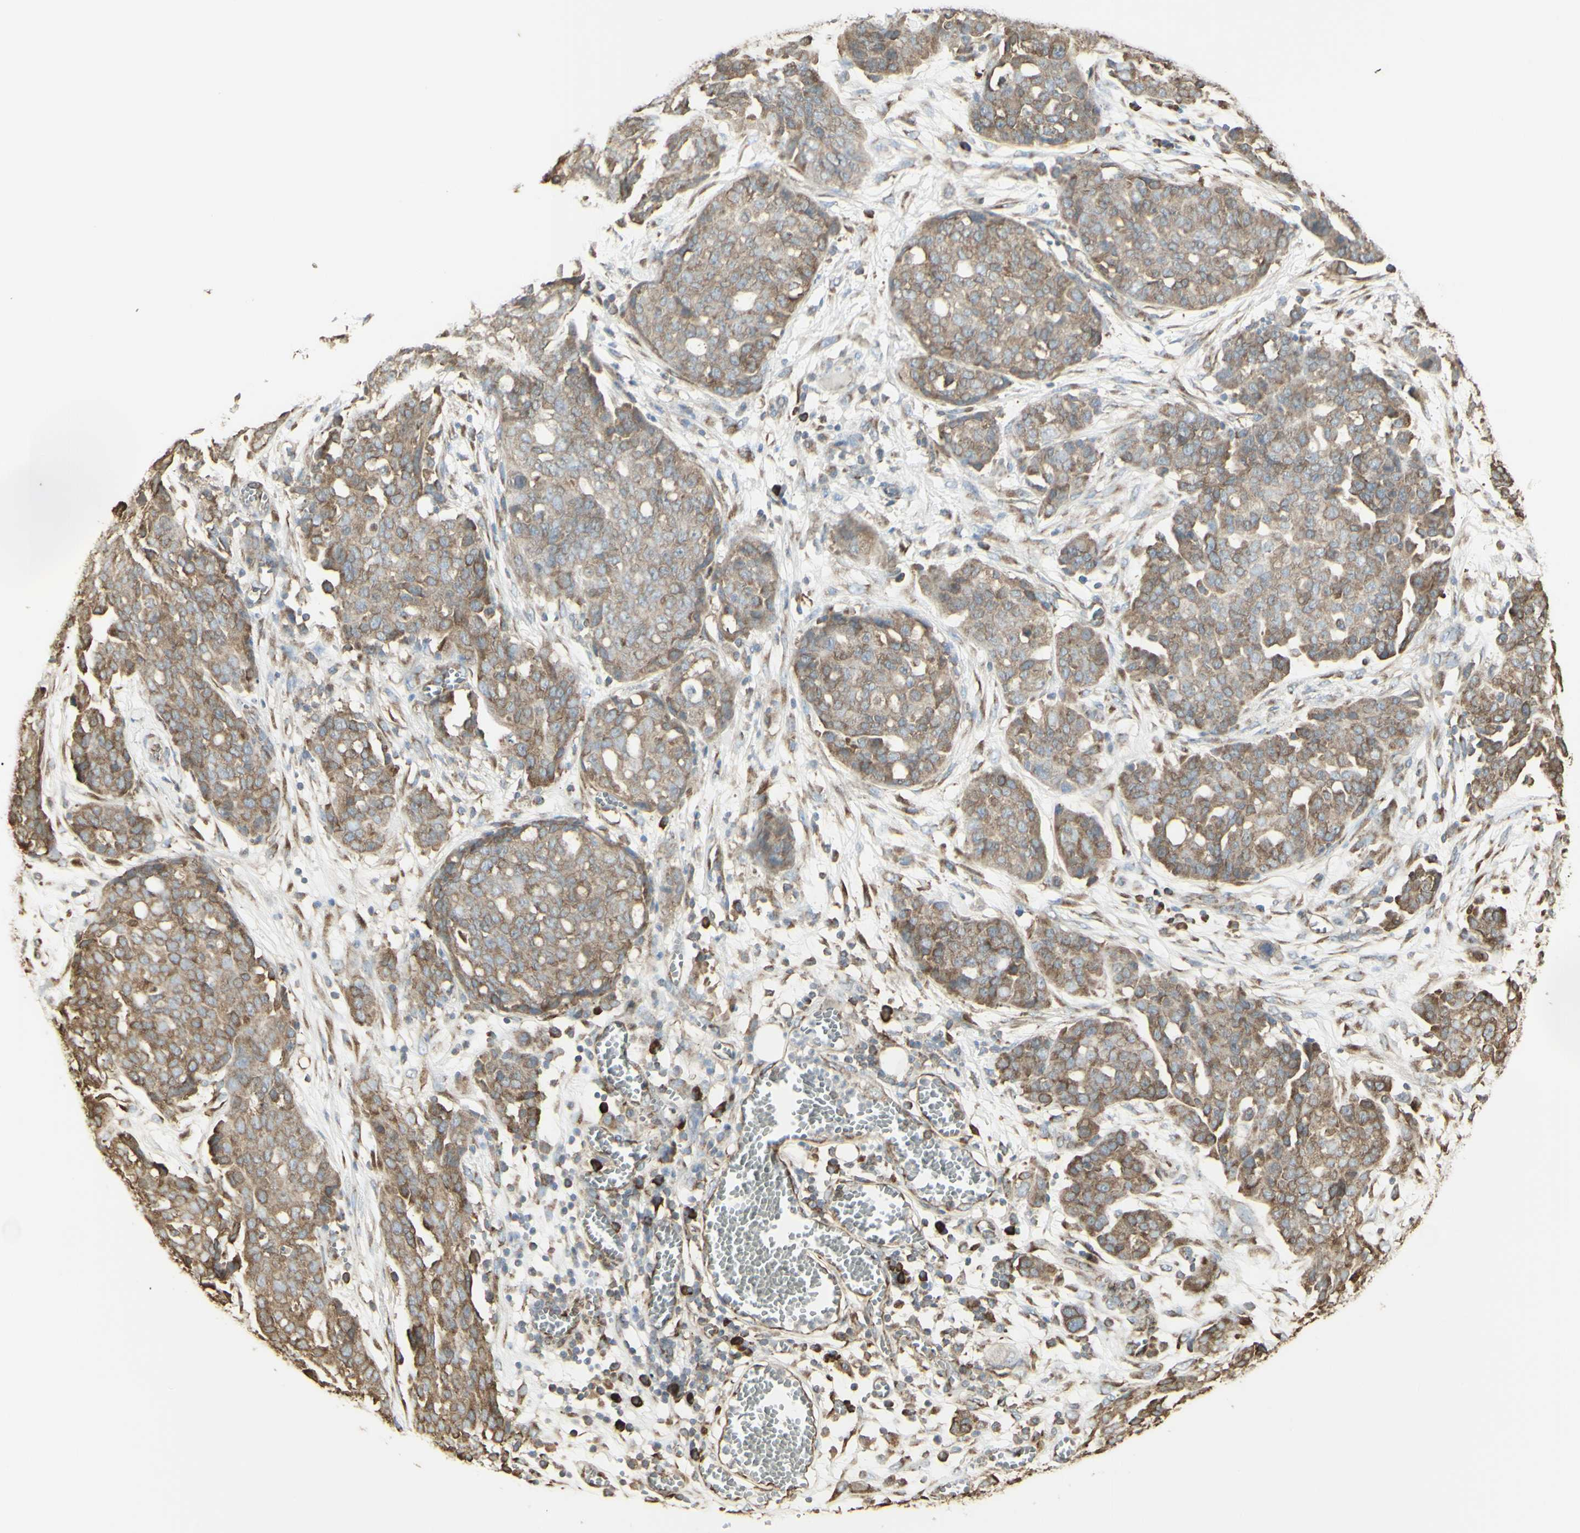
{"staining": {"intensity": "weak", "quantity": ">75%", "location": "cytoplasmic/membranous"}, "tissue": "ovarian cancer", "cell_type": "Tumor cells", "image_type": "cancer", "snomed": [{"axis": "morphology", "description": "Cystadenocarcinoma, serous, NOS"}, {"axis": "topography", "description": "Soft tissue"}, {"axis": "topography", "description": "Ovary"}], "caption": "Protein staining reveals weak cytoplasmic/membranous staining in approximately >75% of tumor cells in ovarian serous cystadenocarcinoma.", "gene": "EEF1B2", "patient": {"sex": "female", "age": 57}}